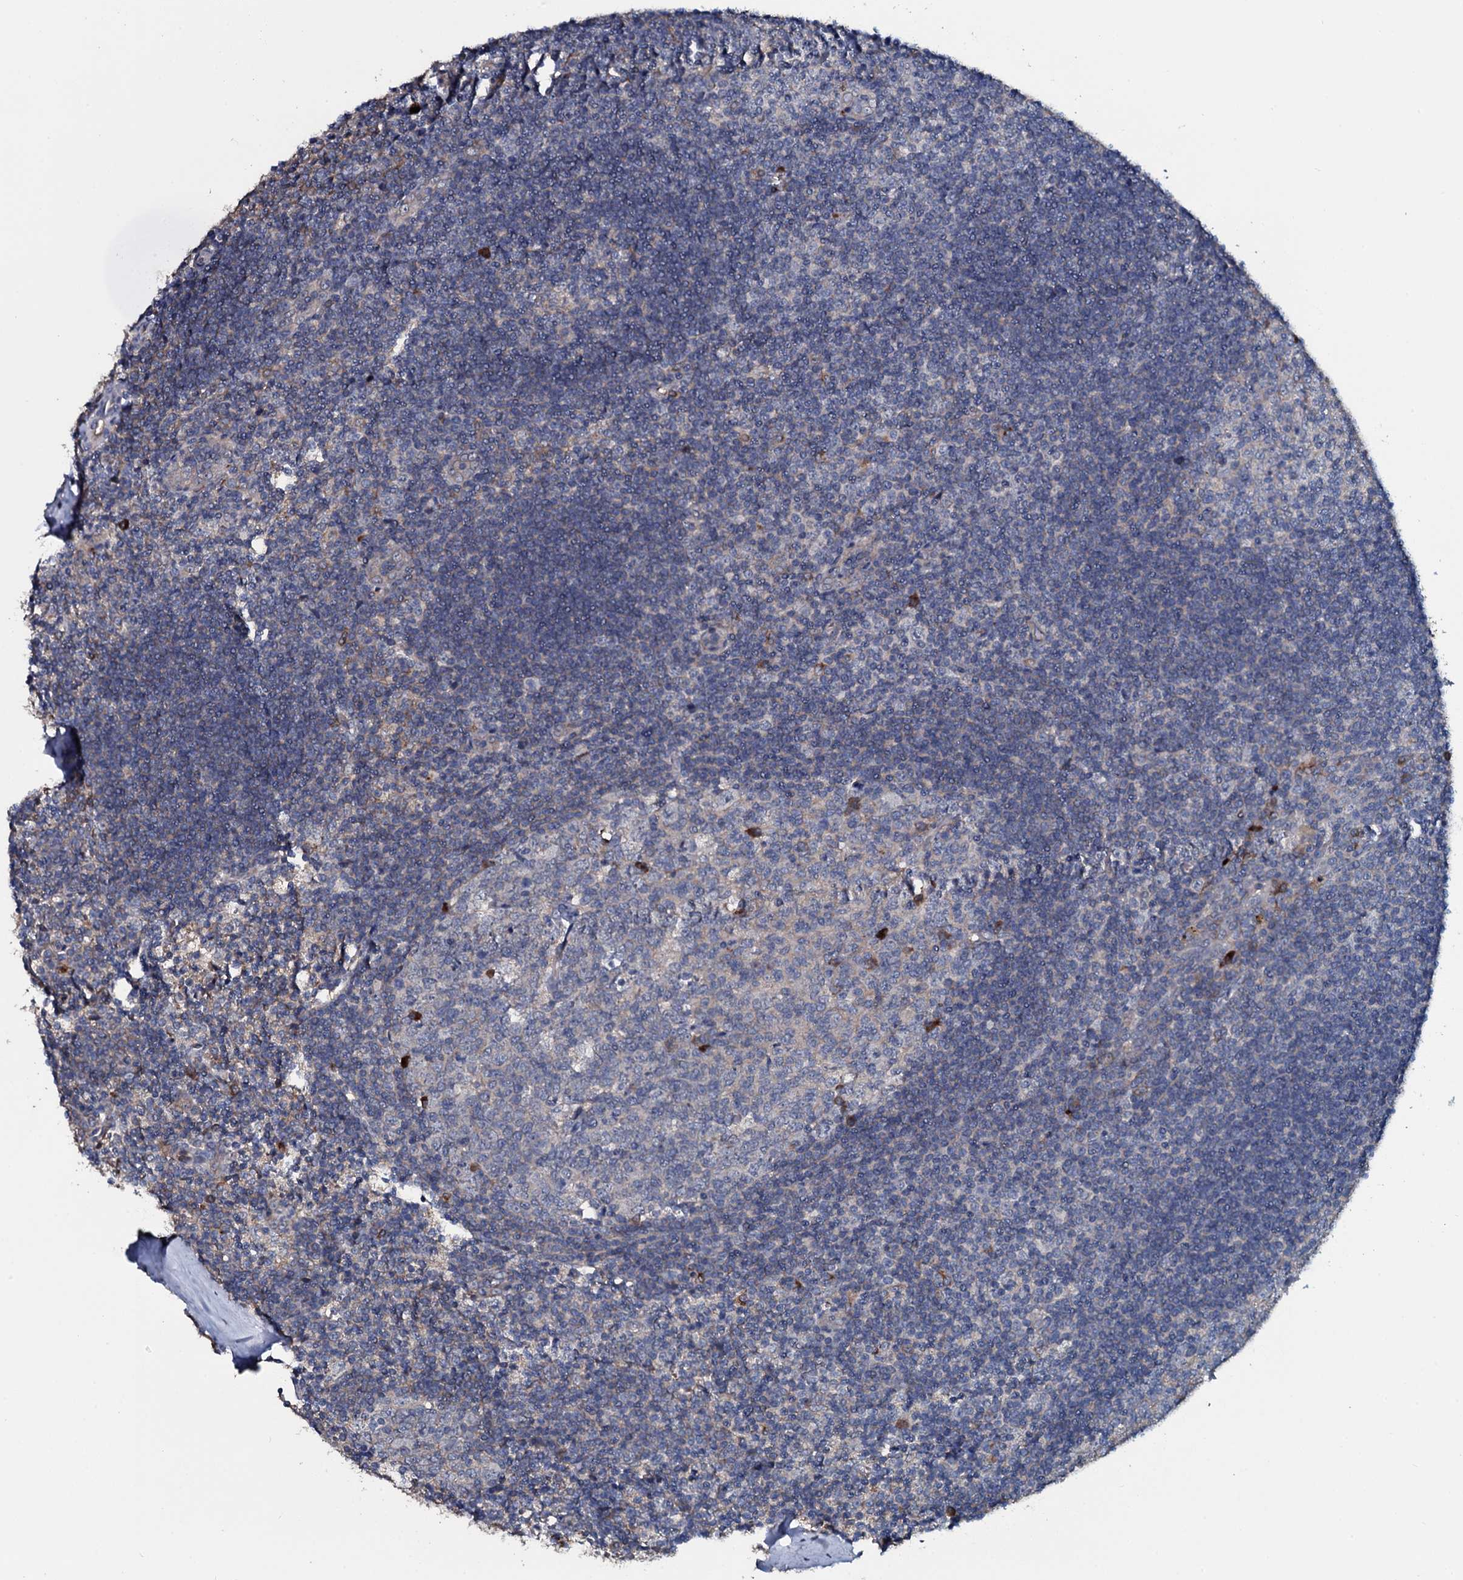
{"staining": {"intensity": "negative", "quantity": "none", "location": "none"}, "tissue": "tonsil", "cell_type": "Germinal center cells", "image_type": "normal", "snomed": [{"axis": "morphology", "description": "Normal tissue, NOS"}, {"axis": "topography", "description": "Tonsil"}], "caption": "The image exhibits no staining of germinal center cells in benign tonsil.", "gene": "IL12B", "patient": {"sex": "male", "age": 27}}